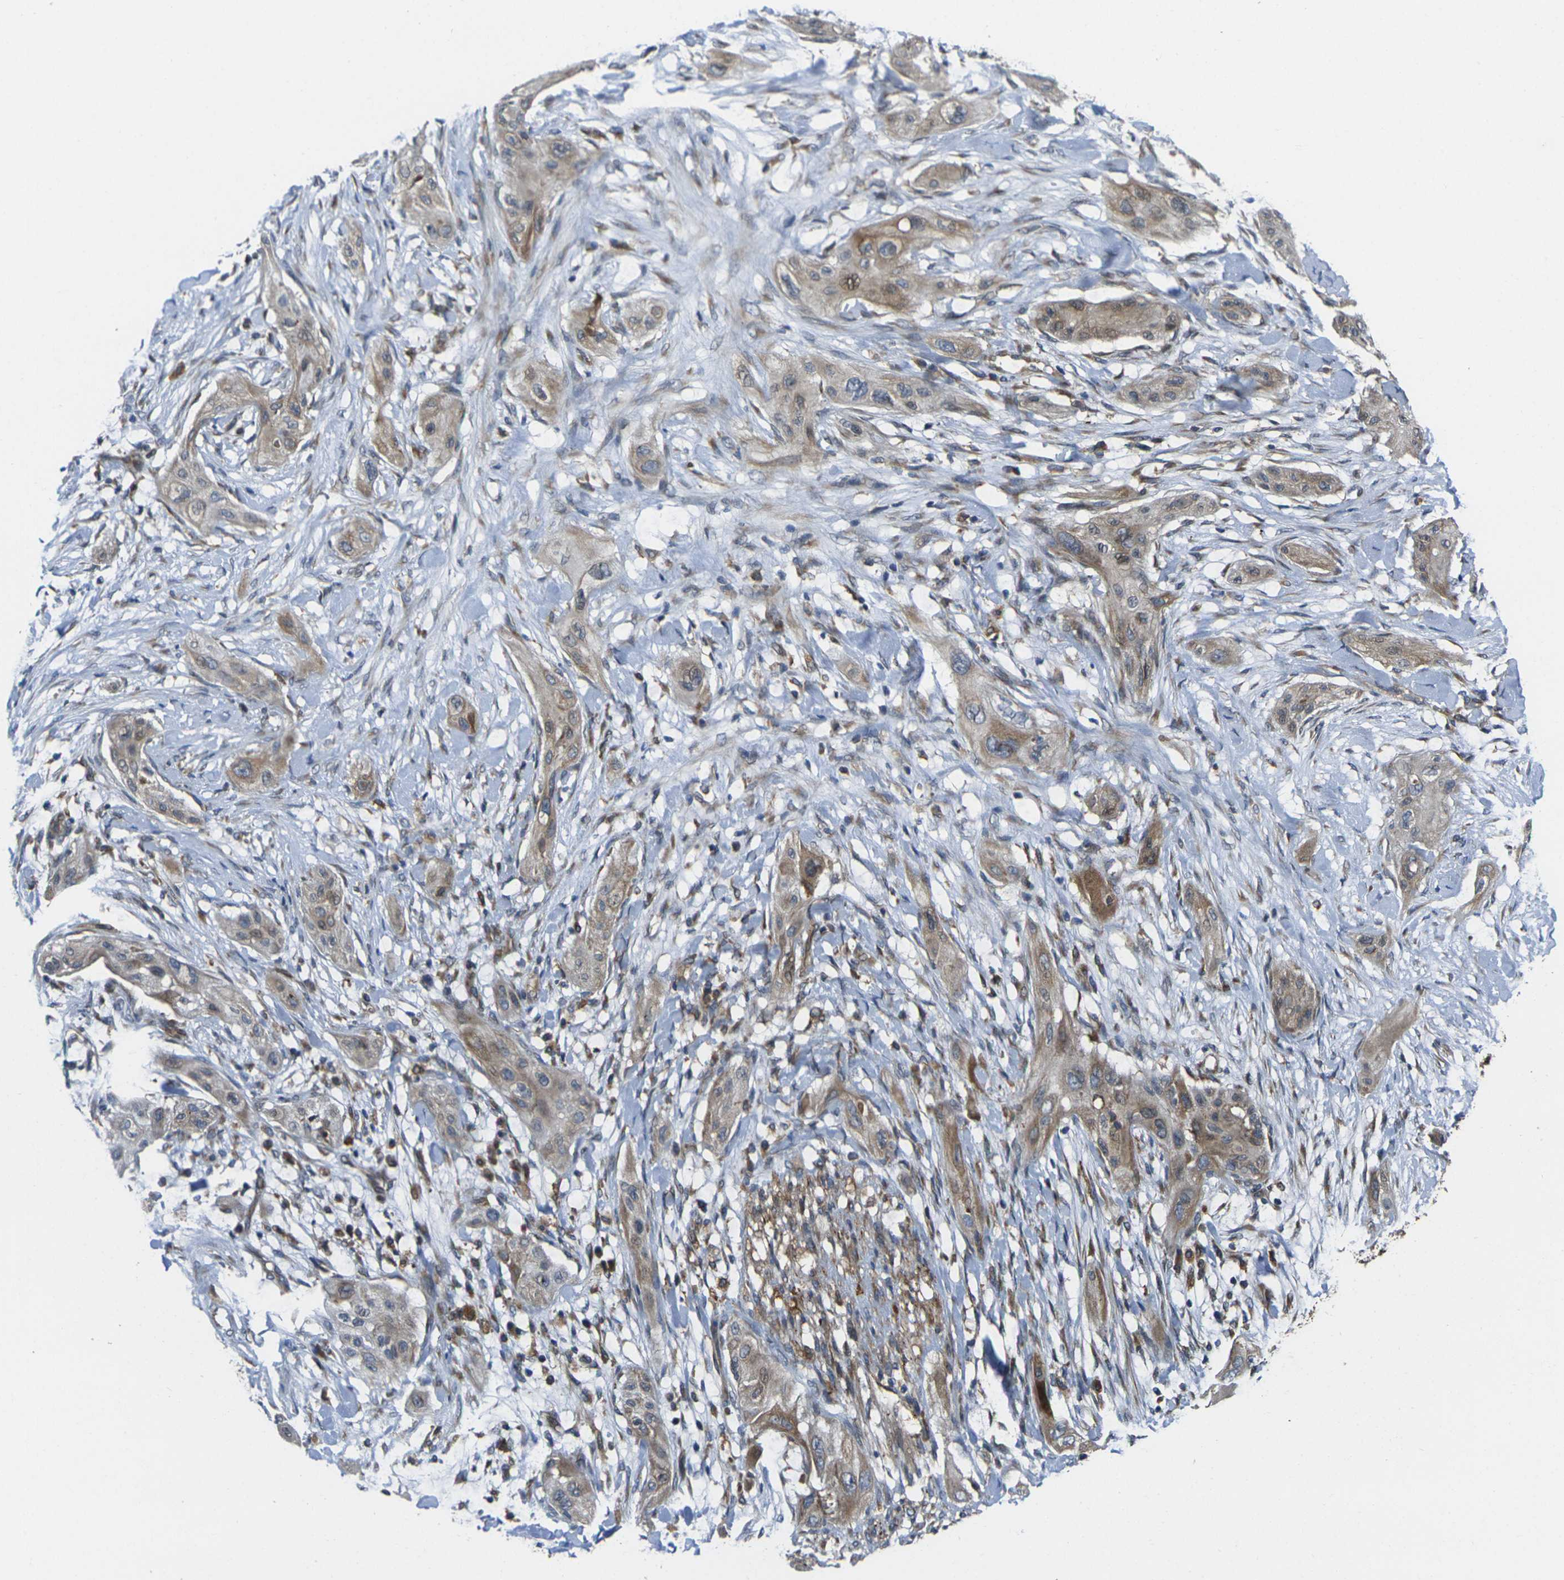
{"staining": {"intensity": "moderate", "quantity": ">75%", "location": "cytoplasmic/membranous"}, "tissue": "lung cancer", "cell_type": "Tumor cells", "image_type": "cancer", "snomed": [{"axis": "morphology", "description": "Squamous cell carcinoma, NOS"}, {"axis": "topography", "description": "Lung"}], "caption": "Lung cancer (squamous cell carcinoma) was stained to show a protein in brown. There is medium levels of moderate cytoplasmic/membranous staining in approximately >75% of tumor cells. (DAB IHC with brightfield microscopy, high magnification).", "gene": "FZD1", "patient": {"sex": "female", "age": 47}}